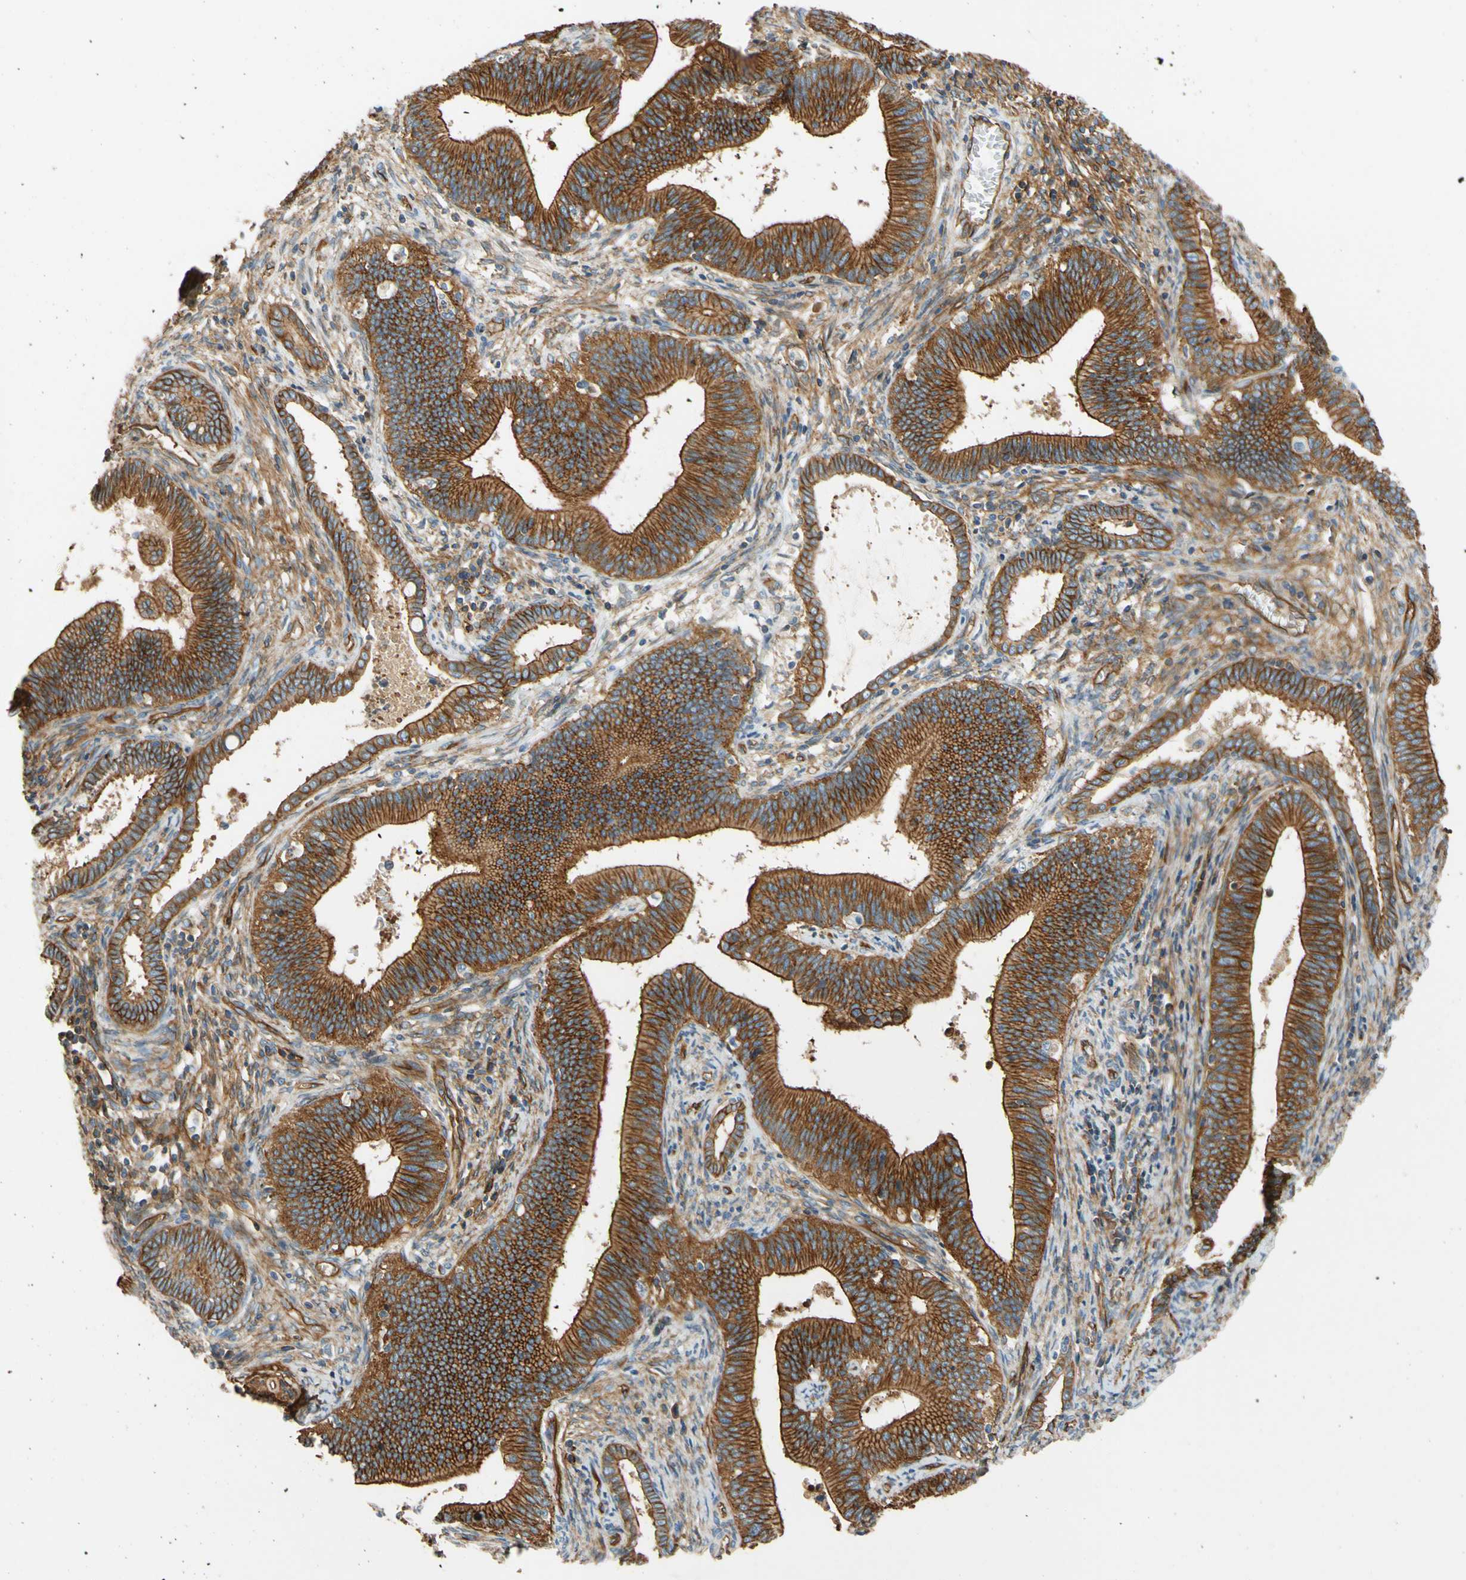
{"staining": {"intensity": "strong", "quantity": ">75%", "location": "cytoplasmic/membranous"}, "tissue": "cervical cancer", "cell_type": "Tumor cells", "image_type": "cancer", "snomed": [{"axis": "morphology", "description": "Adenocarcinoma, NOS"}, {"axis": "topography", "description": "Cervix"}], "caption": "Tumor cells exhibit strong cytoplasmic/membranous positivity in about >75% of cells in adenocarcinoma (cervical). The staining is performed using DAB brown chromogen to label protein expression. The nuclei are counter-stained blue using hematoxylin.", "gene": "SPTAN1", "patient": {"sex": "female", "age": 44}}